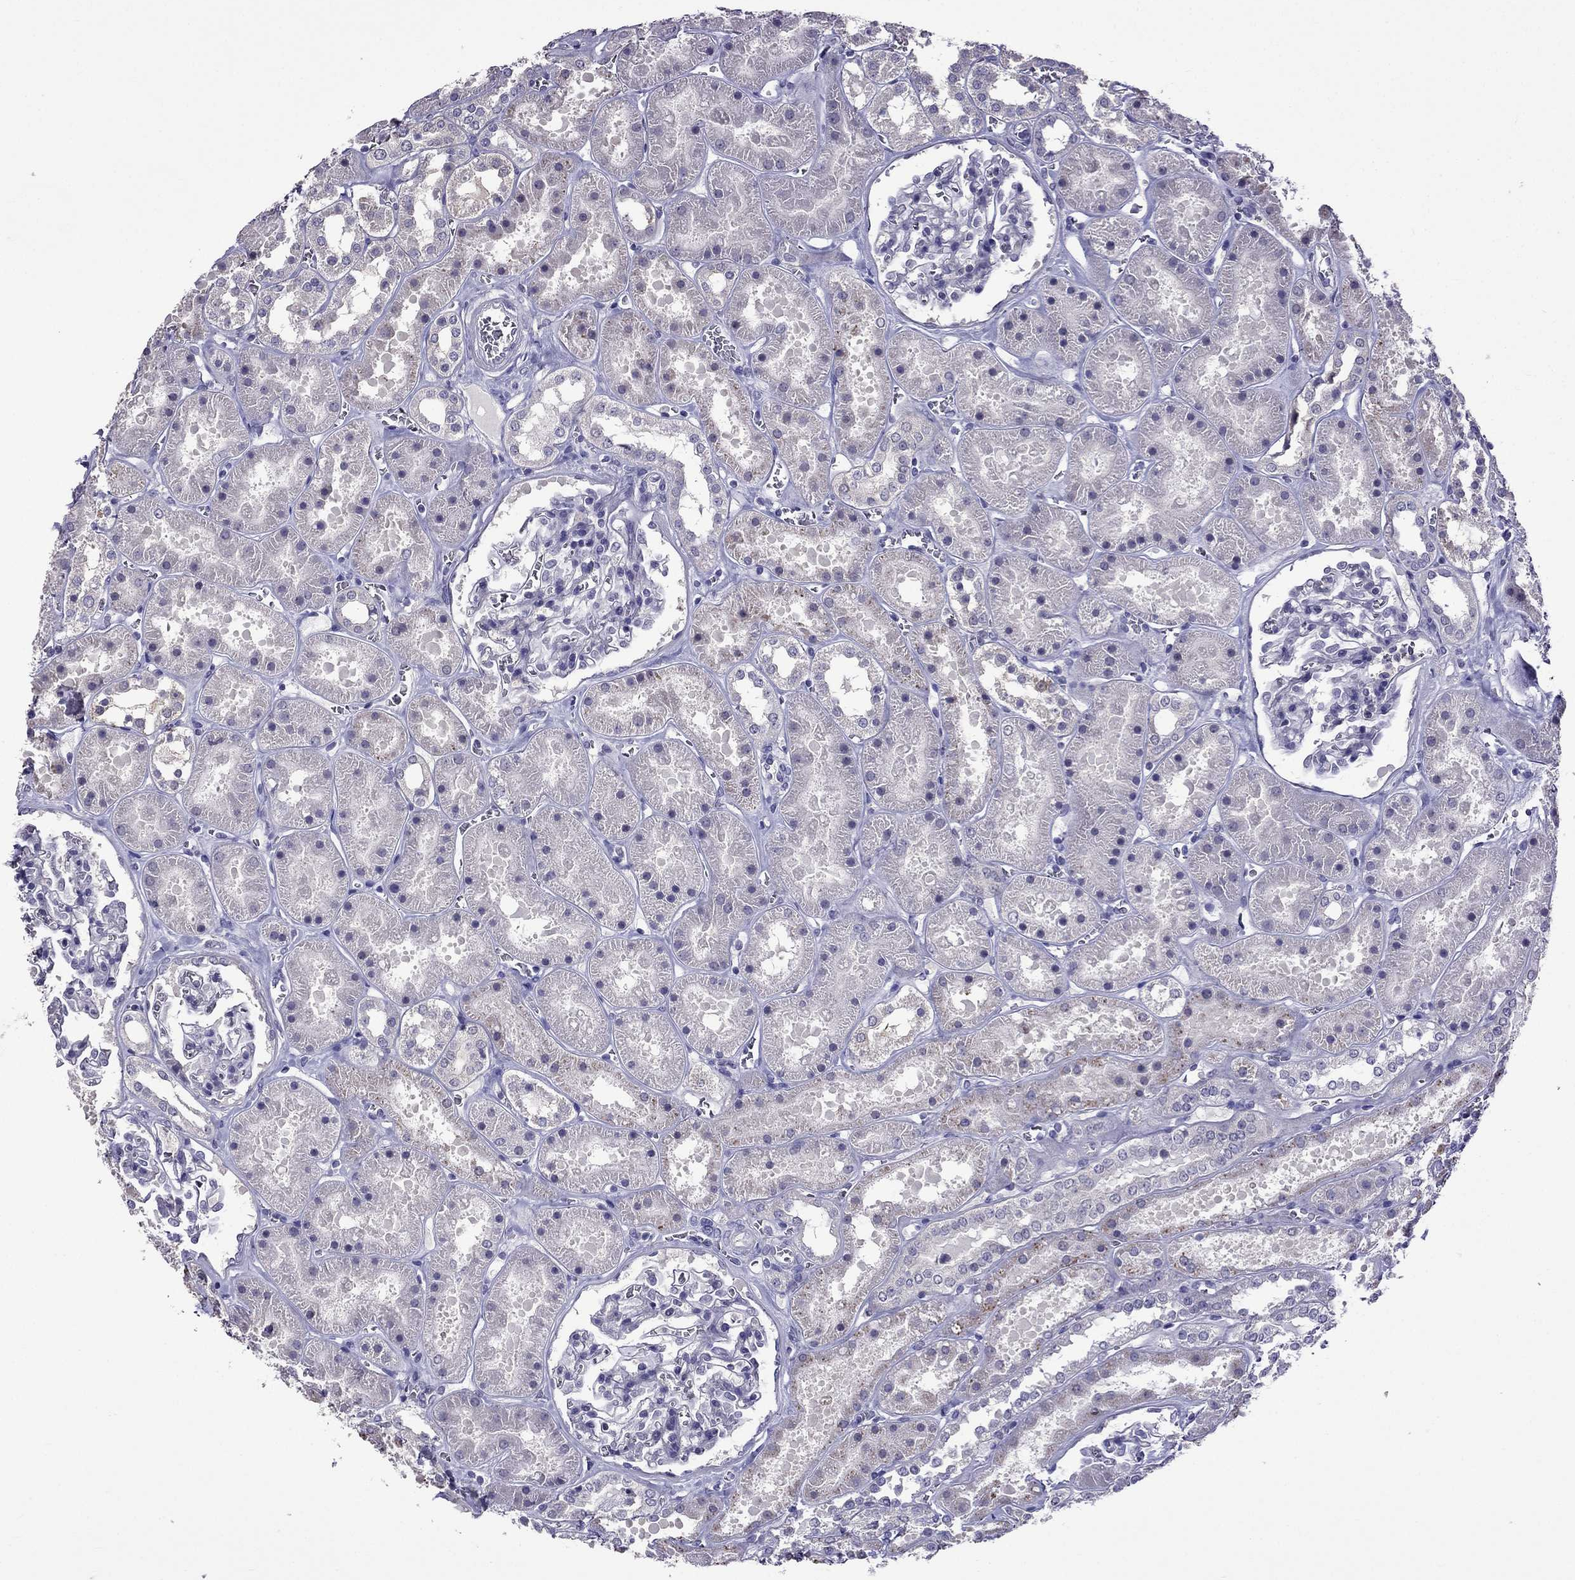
{"staining": {"intensity": "negative", "quantity": "none", "location": "none"}, "tissue": "kidney", "cell_type": "Cells in glomeruli", "image_type": "normal", "snomed": [{"axis": "morphology", "description": "Normal tissue, NOS"}, {"axis": "topography", "description": "Kidney"}], "caption": "Kidney was stained to show a protein in brown. There is no significant staining in cells in glomeruli.", "gene": "AQP9", "patient": {"sex": "female", "age": 41}}